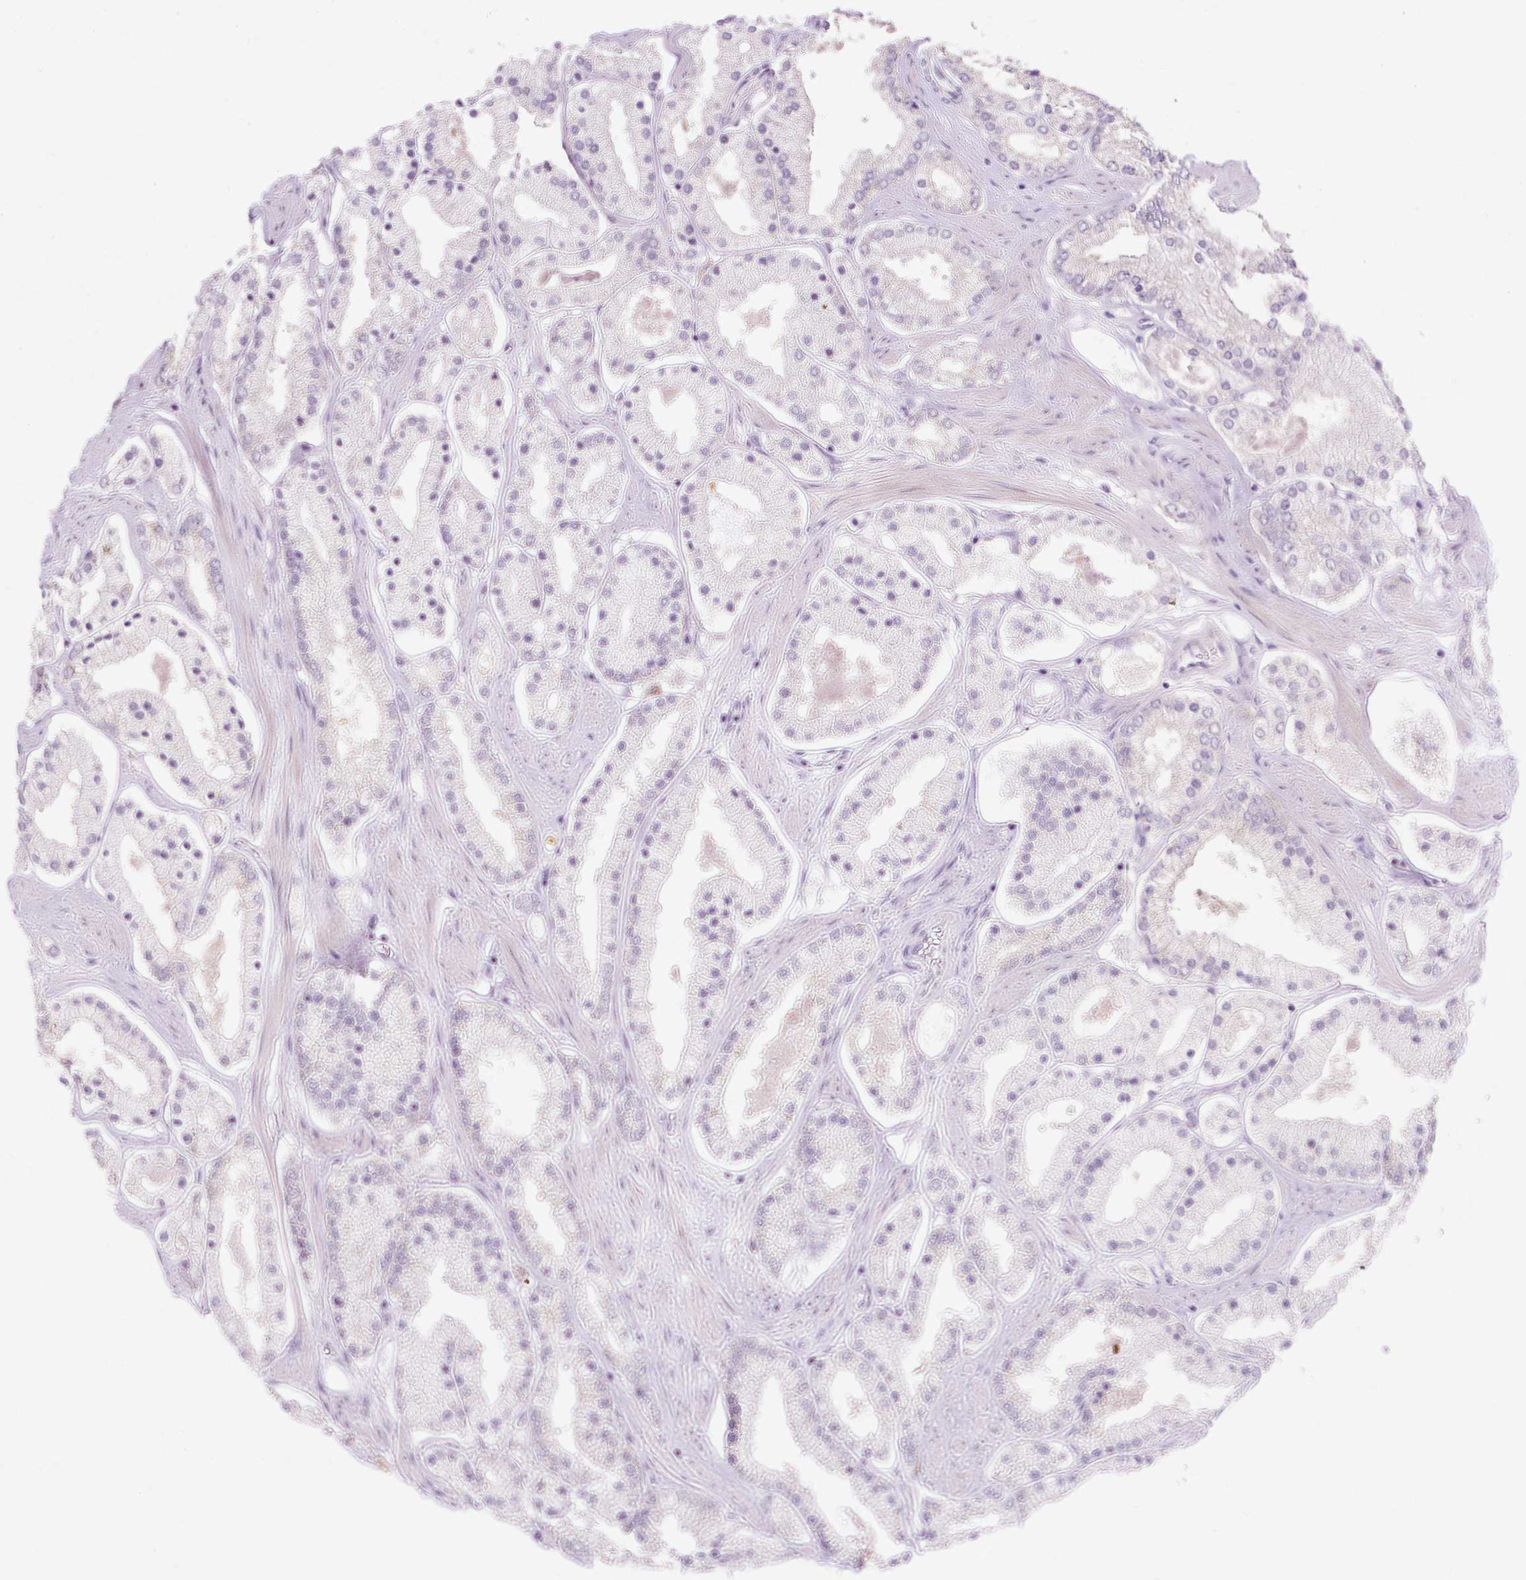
{"staining": {"intensity": "negative", "quantity": "none", "location": "none"}, "tissue": "prostate cancer", "cell_type": "Tumor cells", "image_type": "cancer", "snomed": [{"axis": "morphology", "description": "Adenocarcinoma, Low grade"}, {"axis": "topography", "description": "Prostate"}], "caption": "An immunohistochemistry (IHC) photomicrograph of prostate cancer is shown. There is no staining in tumor cells of prostate cancer.", "gene": "GEMIN2", "patient": {"sex": "male", "age": 42}}